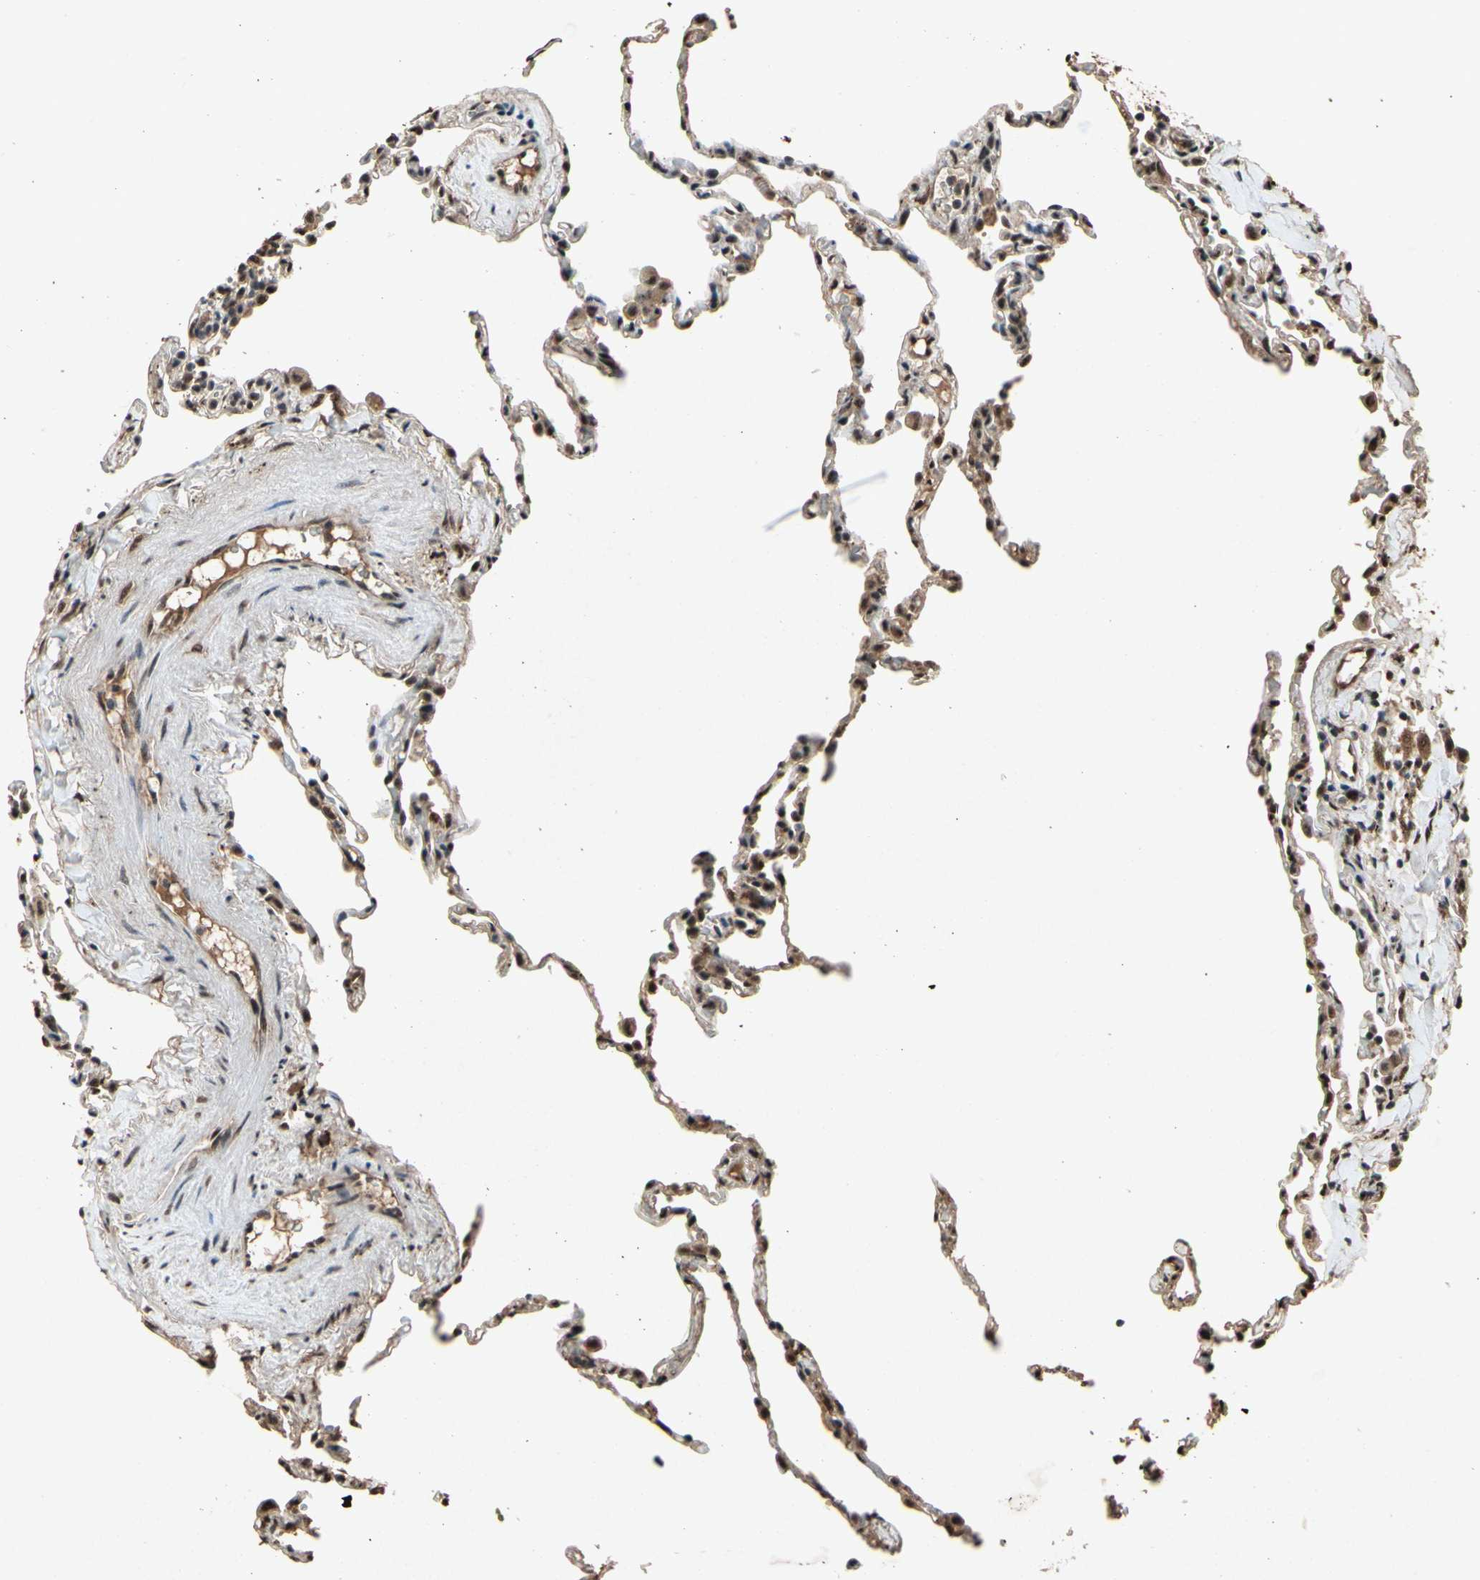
{"staining": {"intensity": "moderate", "quantity": ">75%", "location": "cytoplasmic/membranous,nuclear"}, "tissue": "lung", "cell_type": "Alveolar cells", "image_type": "normal", "snomed": [{"axis": "morphology", "description": "Normal tissue, NOS"}, {"axis": "topography", "description": "Lung"}], "caption": "Immunohistochemical staining of benign lung reveals medium levels of moderate cytoplasmic/membranous,nuclear staining in approximately >75% of alveolar cells. (IHC, brightfield microscopy, high magnification).", "gene": "PML", "patient": {"sex": "male", "age": 59}}